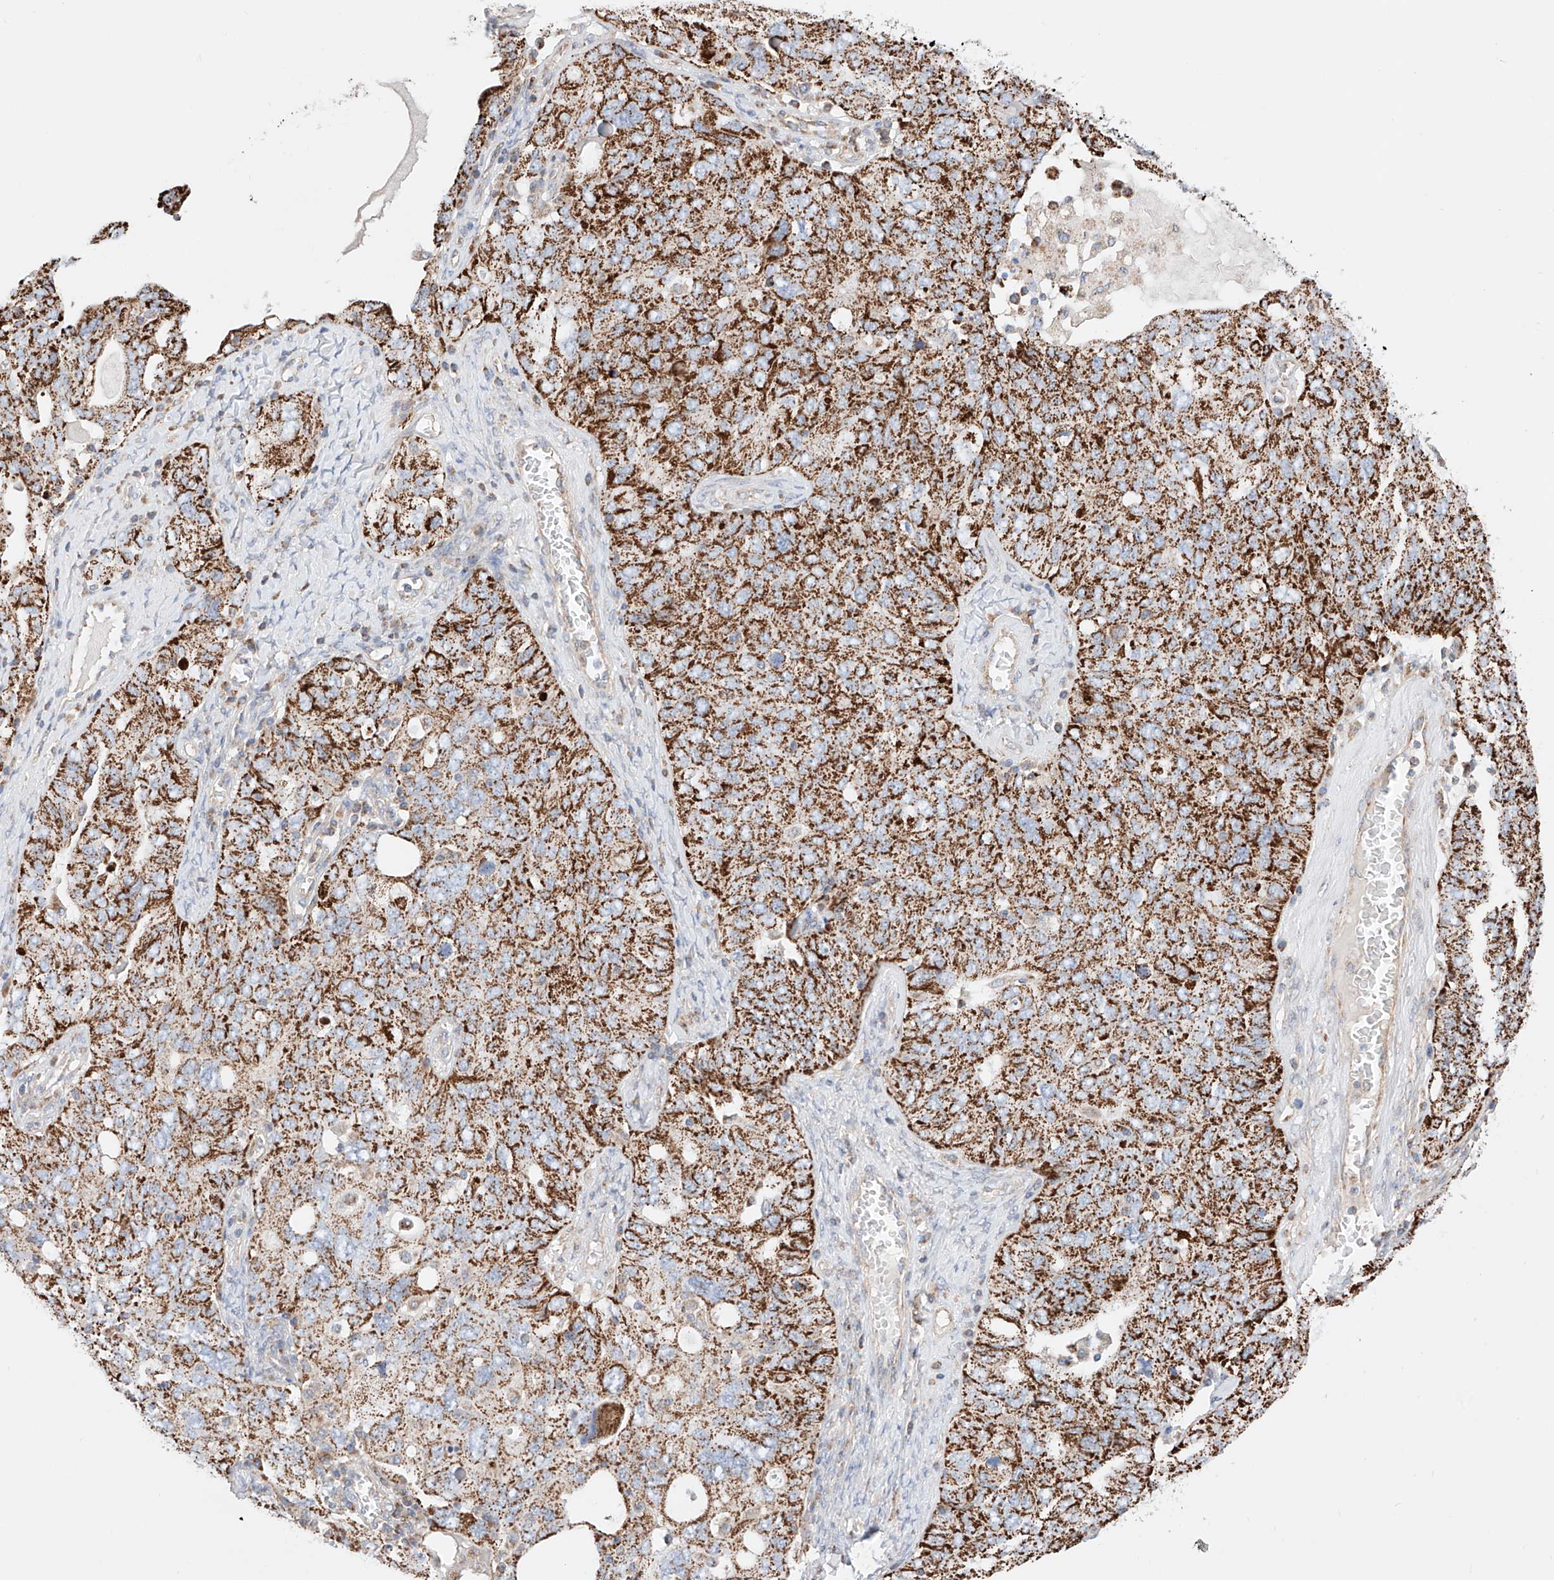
{"staining": {"intensity": "strong", "quantity": ">75%", "location": "cytoplasmic/membranous"}, "tissue": "ovarian cancer", "cell_type": "Tumor cells", "image_type": "cancer", "snomed": [{"axis": "morphology", "description": "Carcinoma, endometroid"}, {"axis": "topography", "description": "Ovary"}], "caption": "This photomicrograph shows immunohistochemistry staining of human endometroid carcinoma (ovarian), with high strong cytoplasmic/membranous expression in approximately >75% of tumor cells.", "gene": "KTI12", "patient": {"sex": "female", "age": 62}}